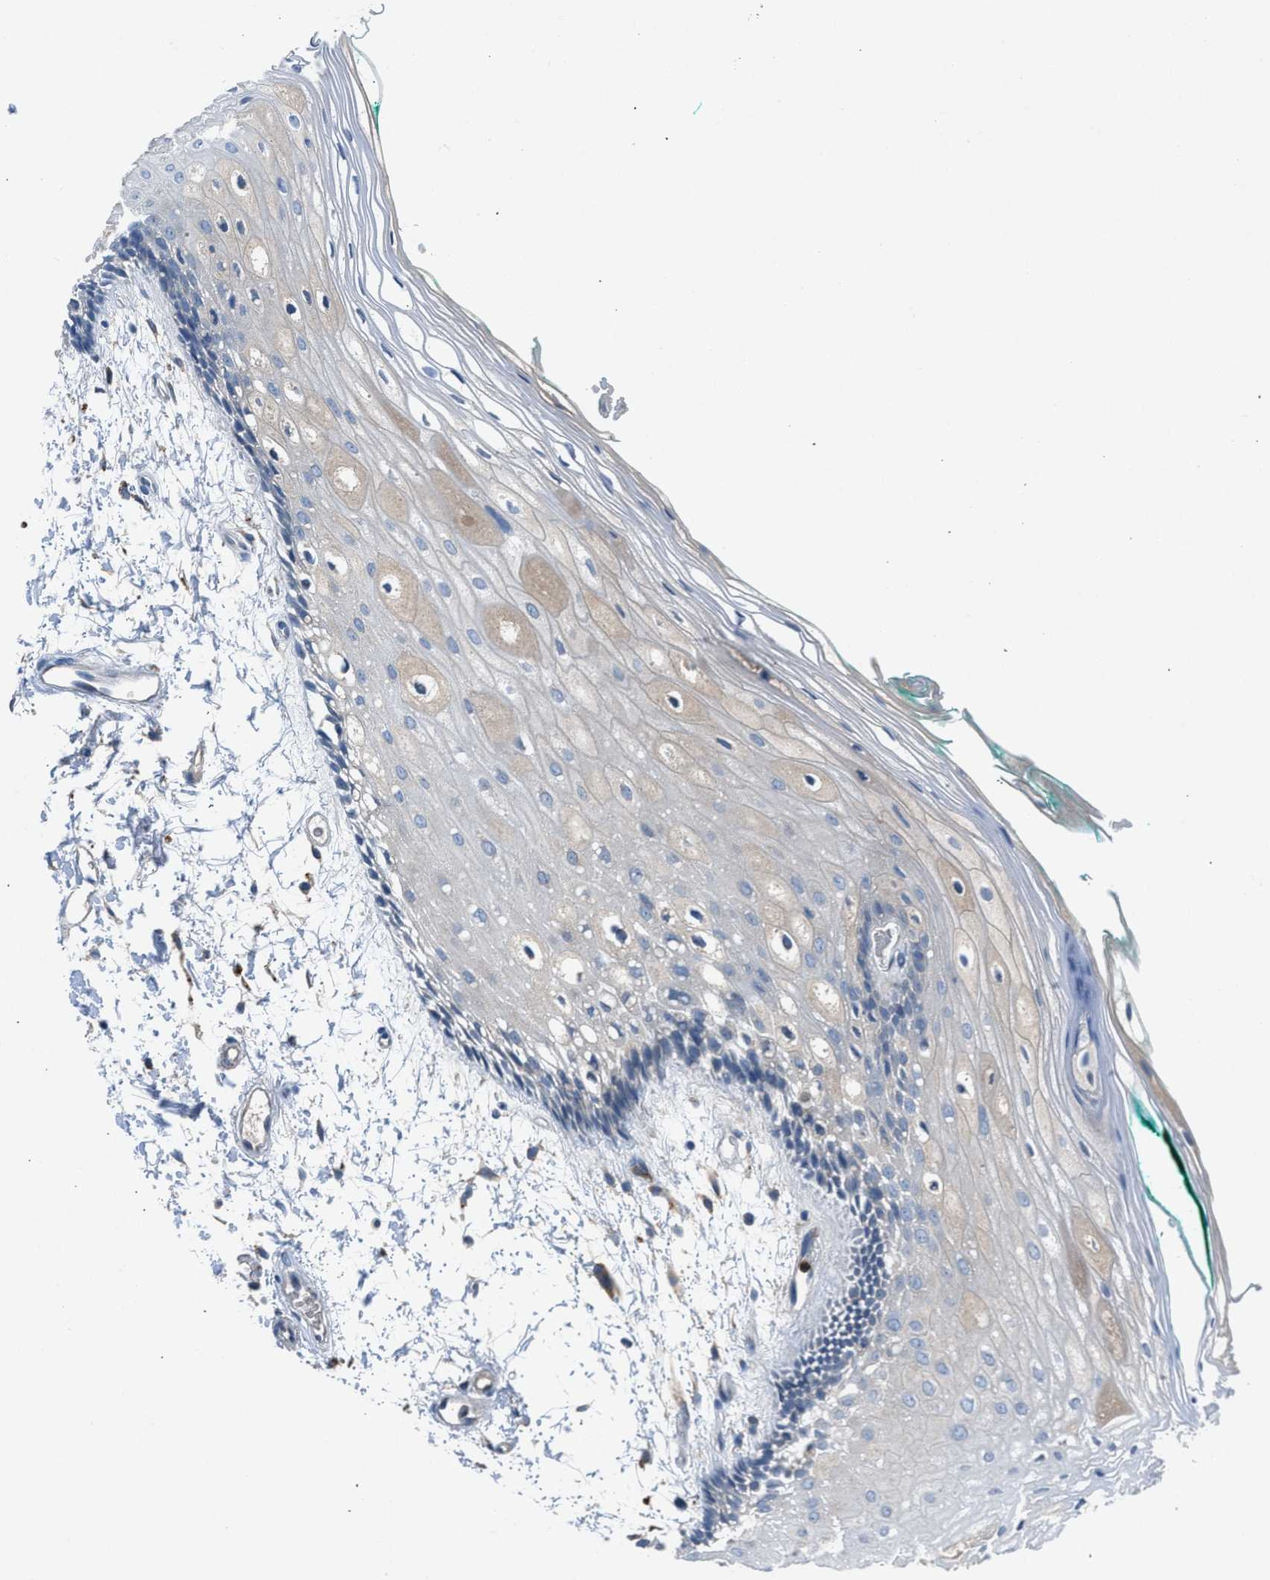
{"staining": {"intensity": "weak", "quantity": "<25%", "location": "cytoplasmic/membranous"}, "tissue": "oral mucosa", "cell_type": "Squamous epithelial cells", "image_type": "normal", "snomed": [{"axis": "morphology", "description": "Normal tissue, NOS"}, {"axis": "topography", "description": "Skeletal muscle"}, {"axis": "topography", "description": "Oral tissue"}, {"axis": "topography", "description": "Peripheral nerve tissue"}], "caption": "Immunohistochemistry (IHC) photomicrograph of benign oral mucosa: human oral mucosa stained with DAB exhibits no significant protein positivity in squamous epithelial cells.", "gene": "BMP1", "patient": {"sex": "female", "age": 84}}